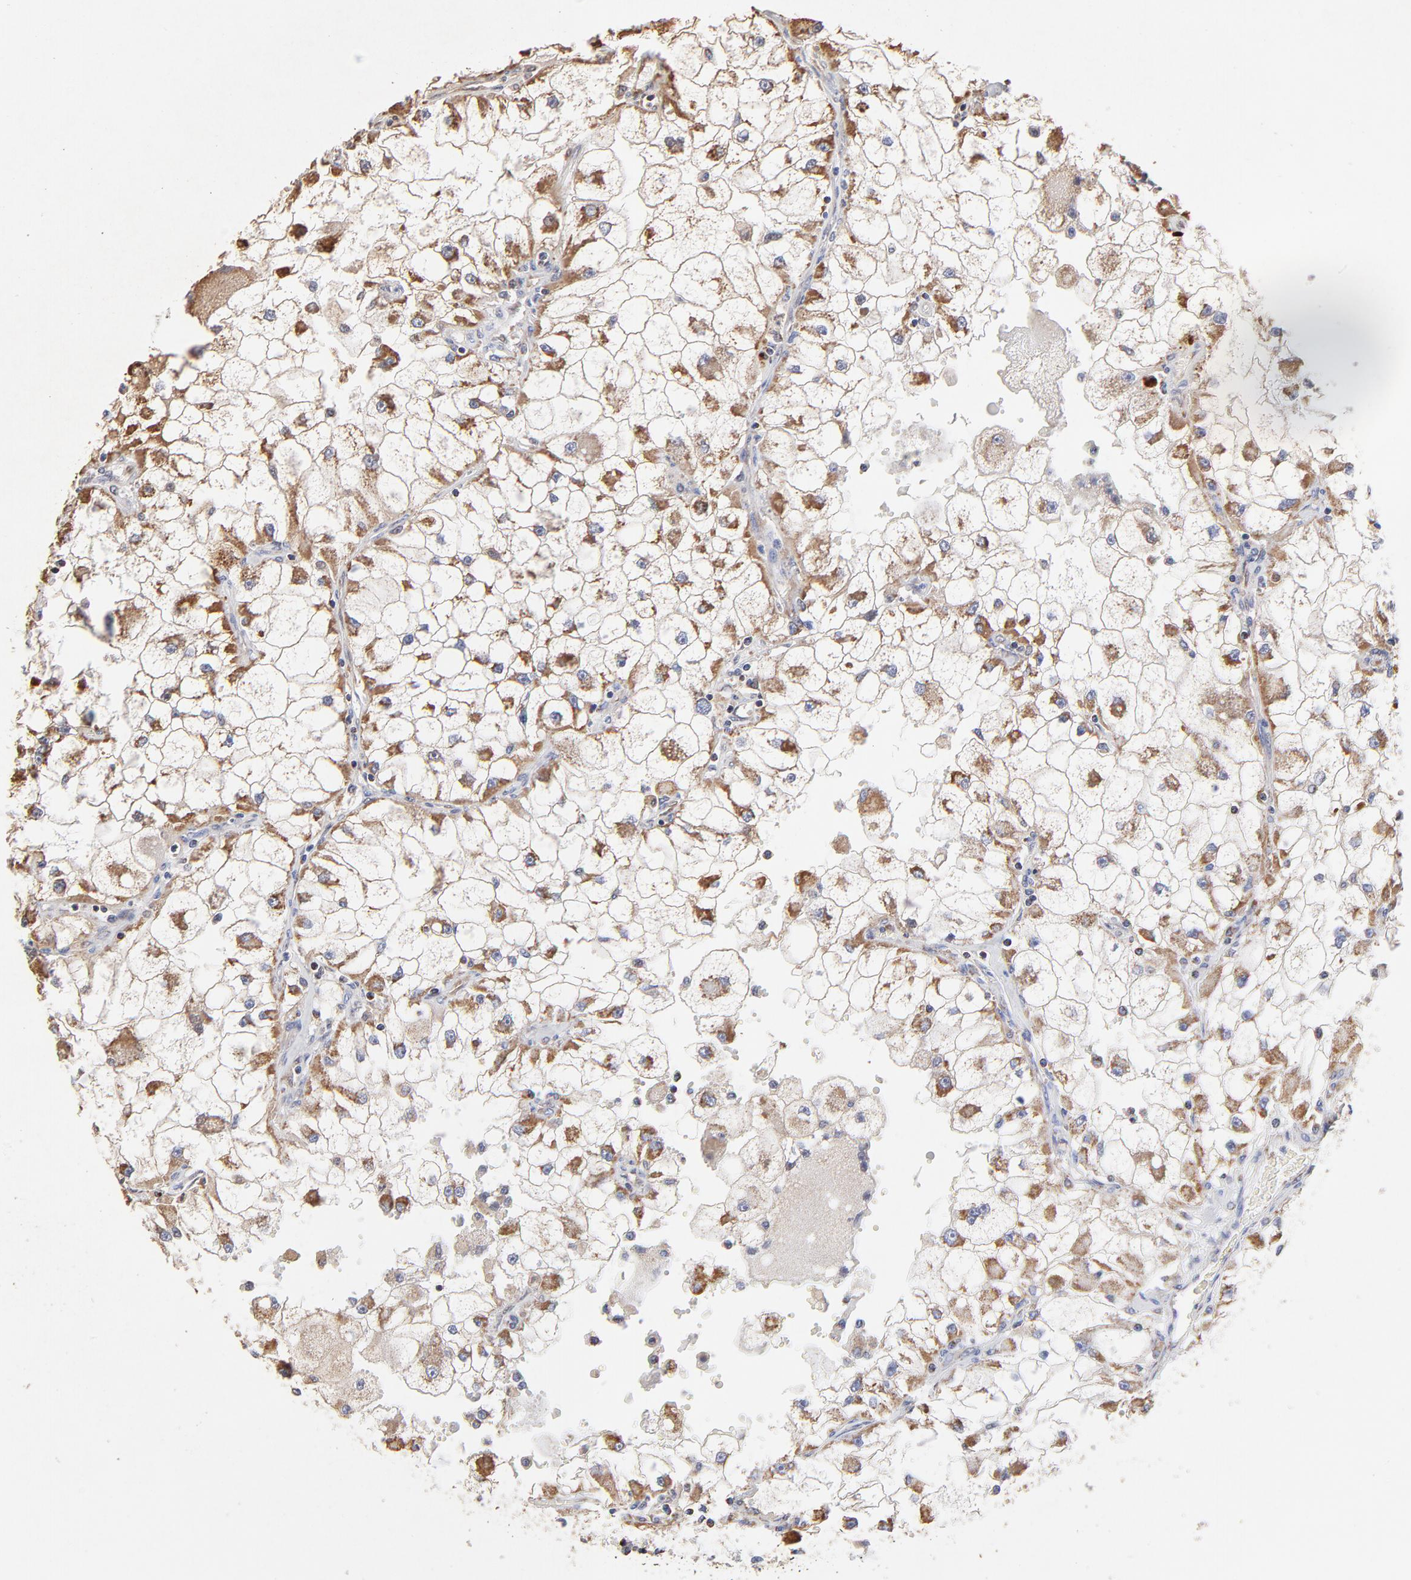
{"staining": {"intensity": "strong", "quantity": ">75%", "location": "cytoplasmic/membranous"}, "tissue": "renal cancer", "cell_type": "Tumor cells", "image_type": "cancer", "snomed": [{"axis": "morphology", "description": "Adenocarcinoma, NOS"}, {"axis": "topography", "description": "Kidney"}], "caption": "Renal cancer stained with a brown dye reveals strong cytoplasmic/membranous positive staining in approximately >75% of tumor cells.", "gene": "SSBP1", "patient": {"sex": "female", "age": 73}}